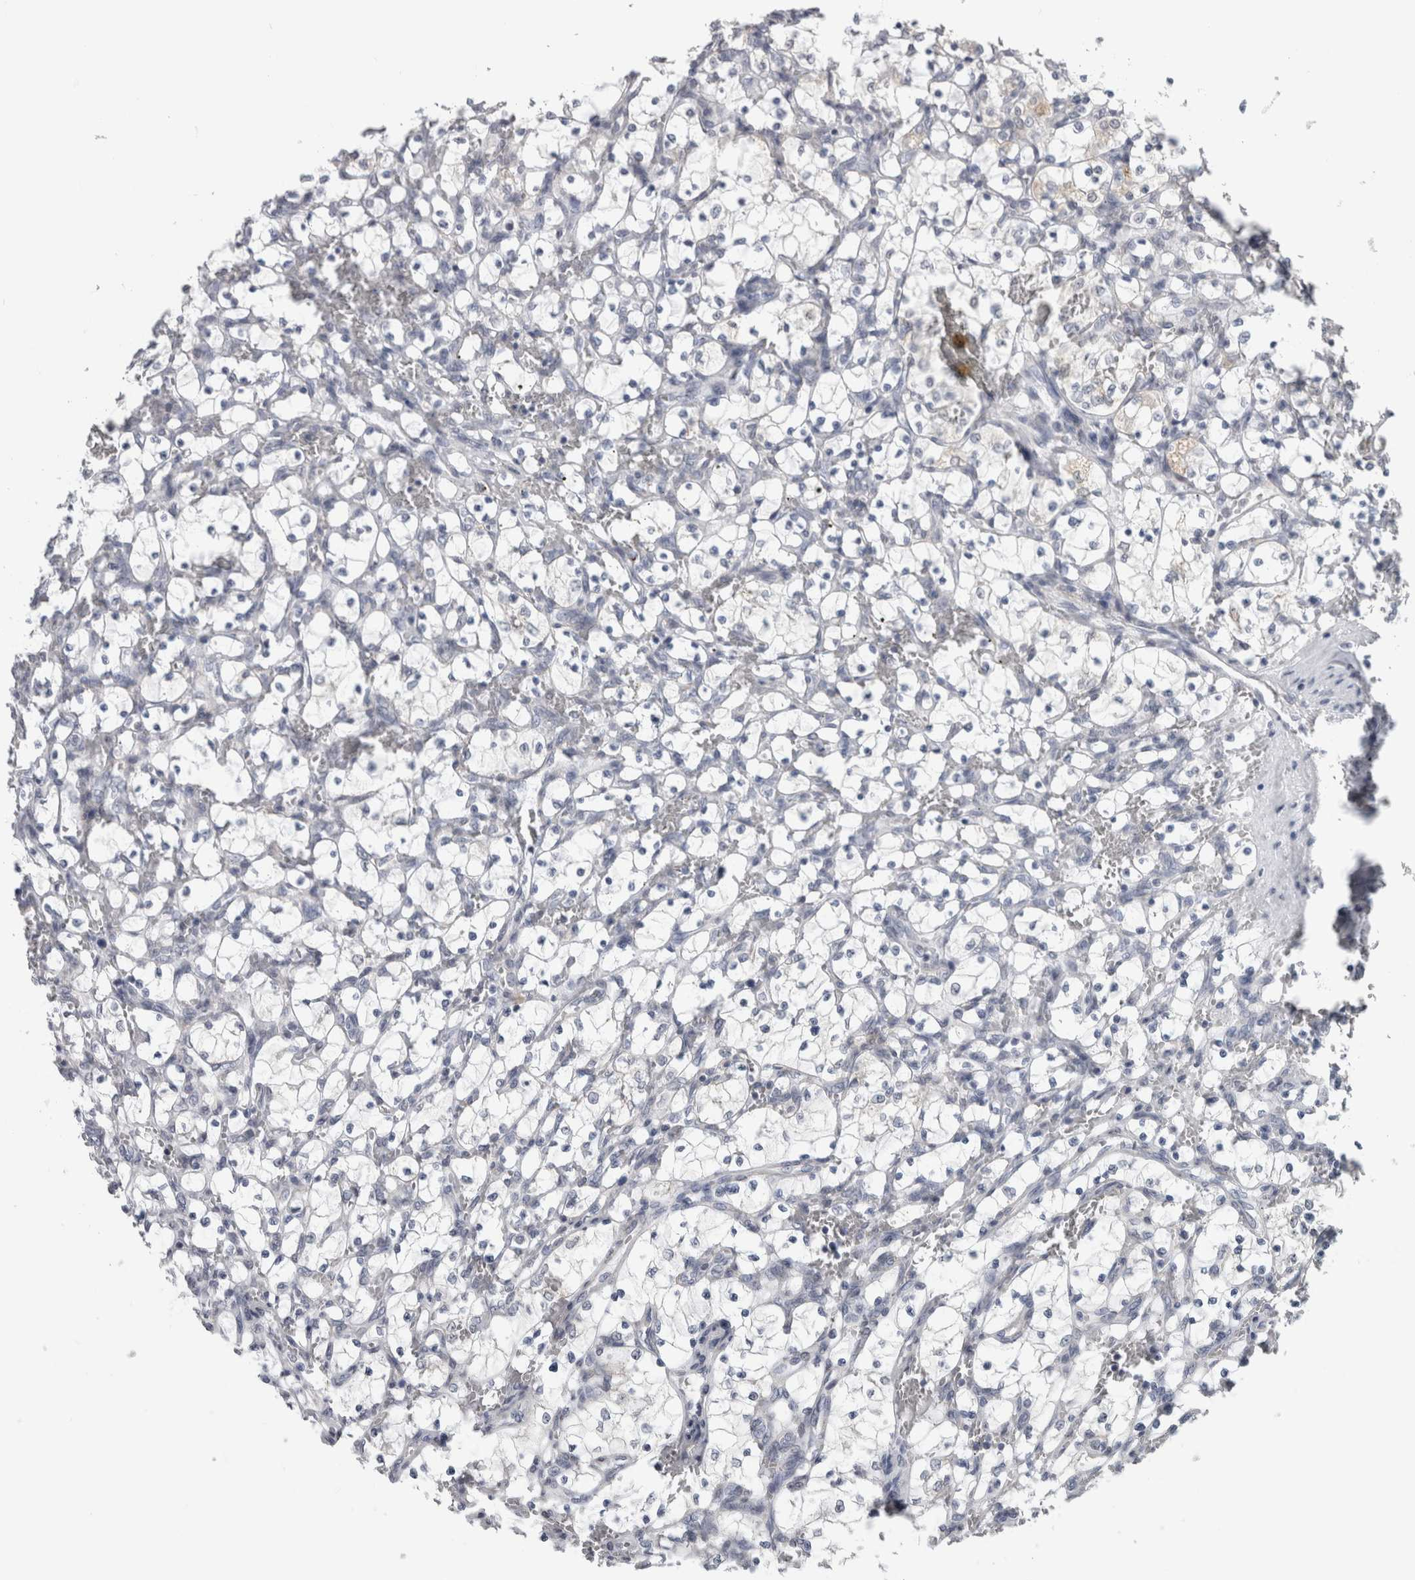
{"staining": {"intensity": "negative", "quantity": "none", "location": "none"}, "tissue": "renal cancer", "cell_type": "Tumor cells", "image_type": "cancer", "snomed": [{"axis": "morphology", "description": "Adenocarcinoma, NOS"}, {"axis": "topography", "description": "Kidney"}], "caption": "Tumor cells are negative for protein expression in human renal adenocarcinoma.", "gene": "TMEM242", "patient": {"sex": "female", "age": 69}}